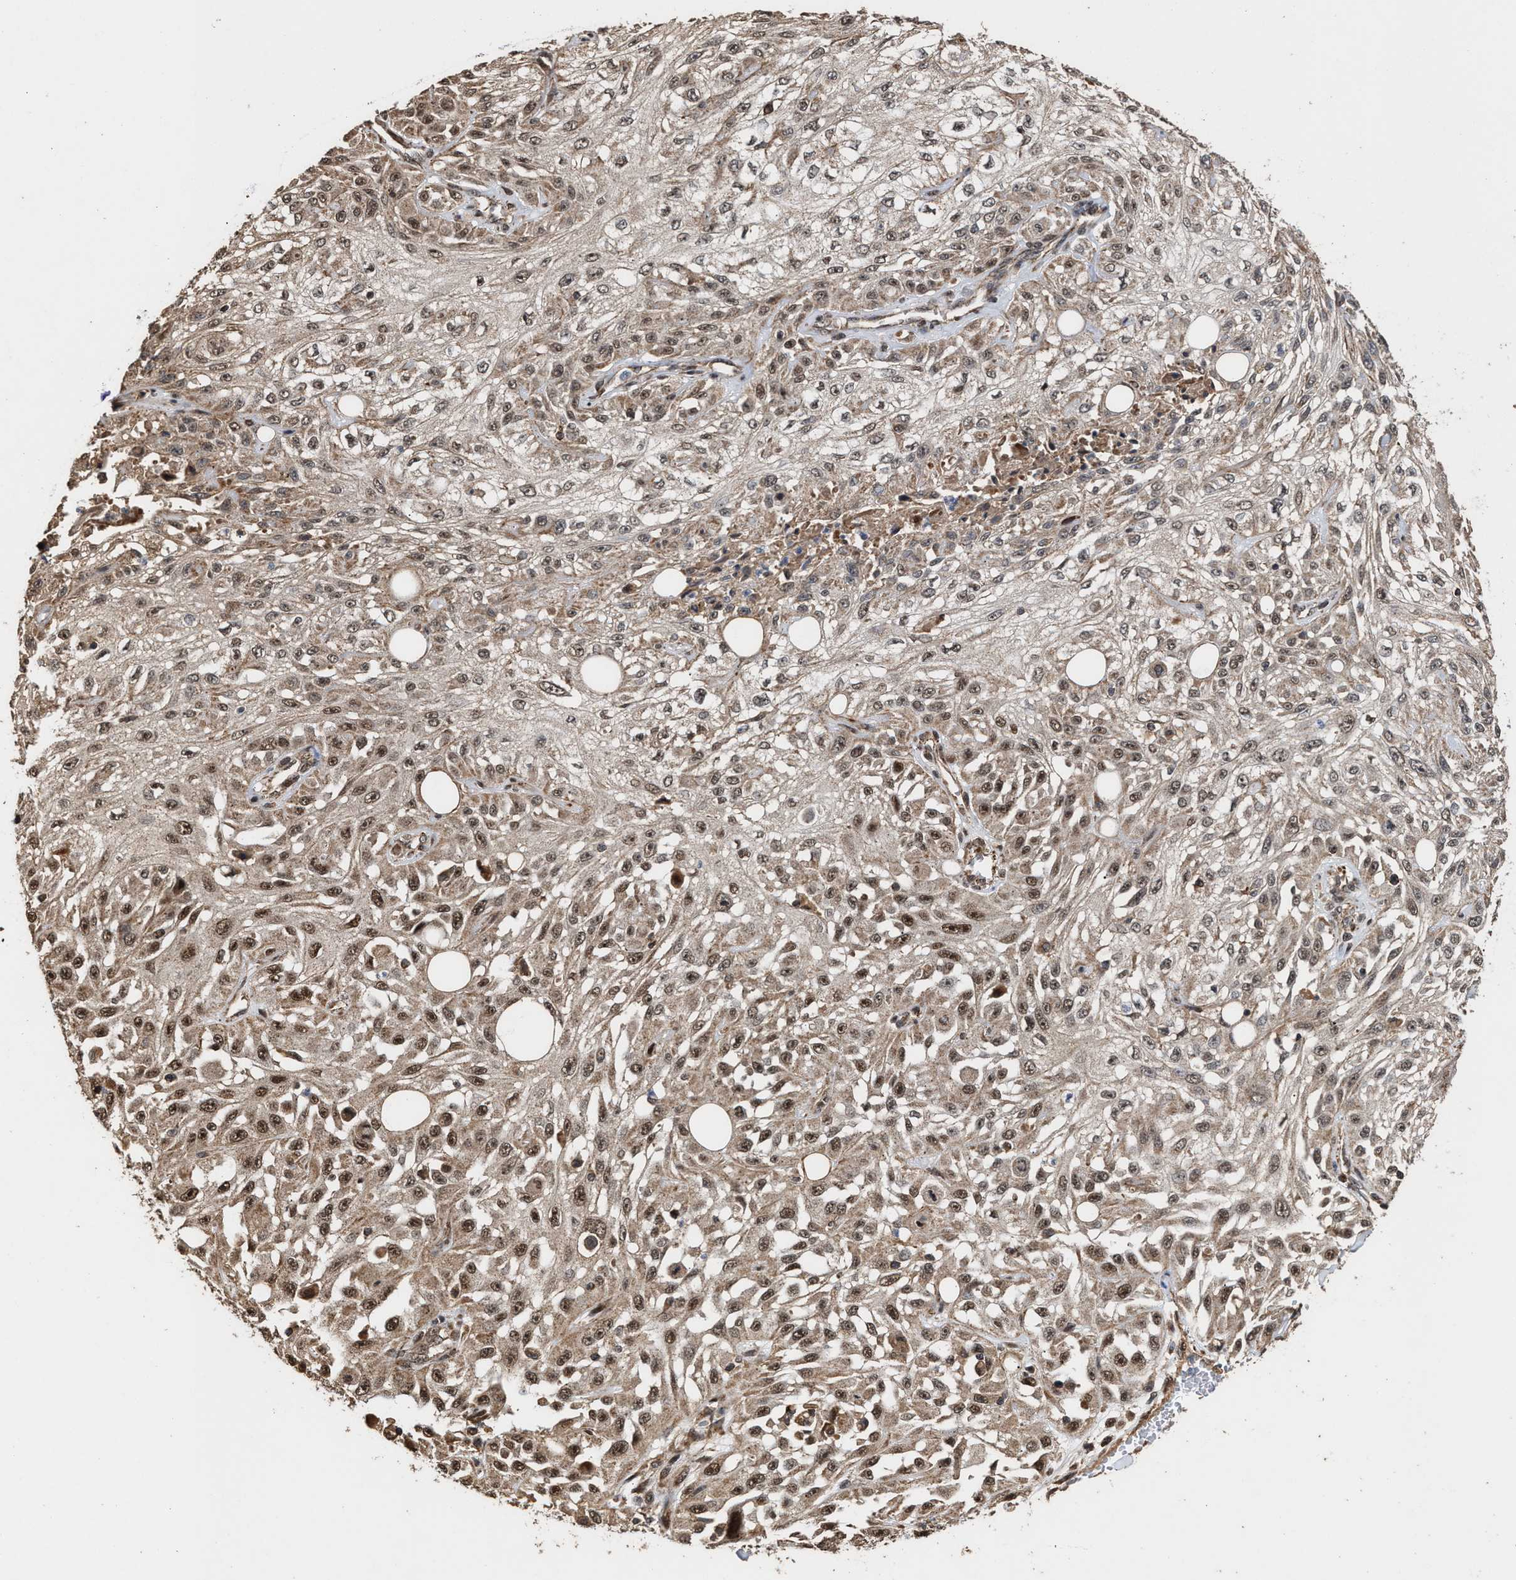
{"staining": {"intensity": "moderate", "quantity": ">75%", "location": "cytoplasmic/membranous,nuclear"}, "tissue": "skin cancer", "cell_type": "Tumor cells", "image_type": "cancer", "snomed": [{"axis": "morphology", "description": "Squamous cell carcinoma, NOS"}, {"axis": "morphology", "description": "Squamous cell carcinoma, metastatic, NOS"}, {"axis": "topography", "description": "Skin"}, {"axis": "topography", "description": "Lymph node"}], "caption": "An image of human skin cancer (squamous cell carcinoma) stained for a protein reveals moderate cytoplasmic/membranous and nuclear brown staining in tumor cells.", "gene": "ZNHIT6", "patient": {"sex": "male", "age": 75}}